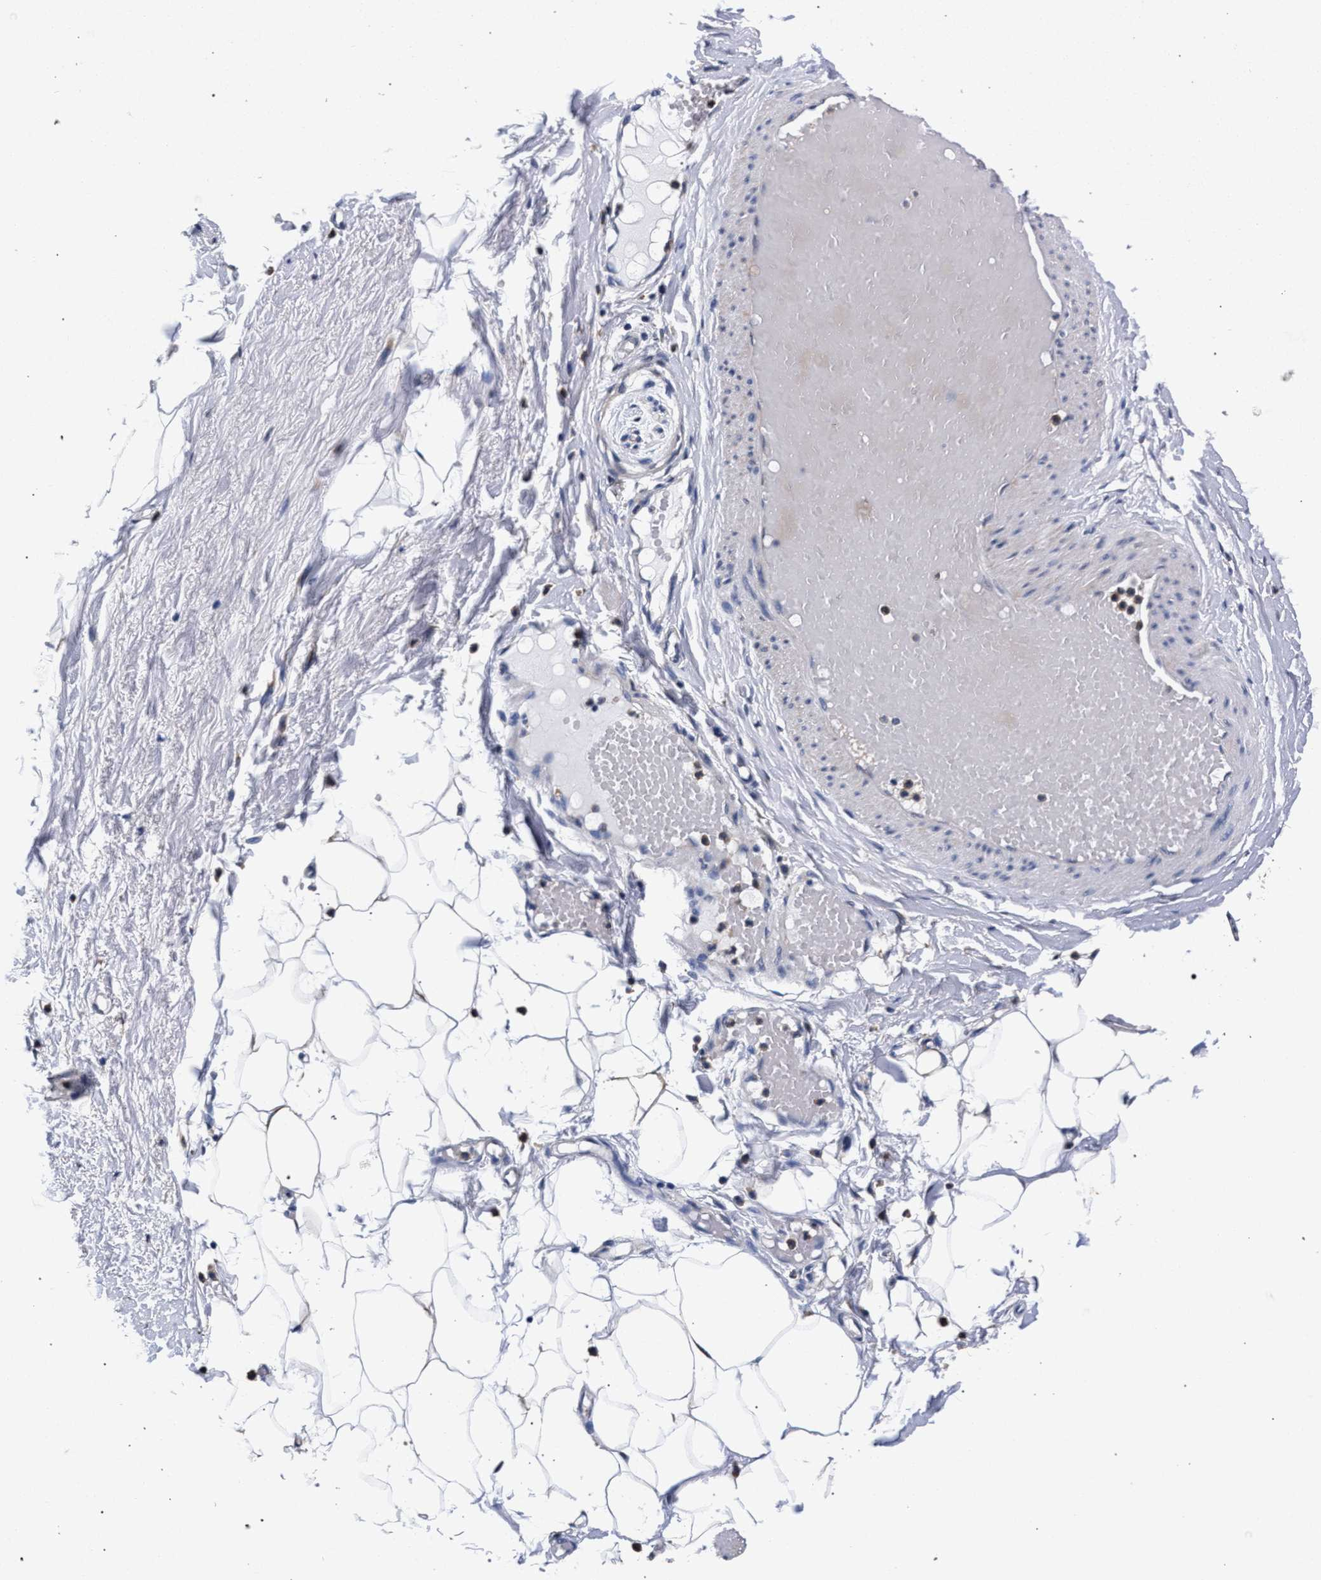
{"staining": {"intensity": "moderate", "quantity": "25%-75%", "location": "cytoplasmic/membranous"}, "tissue": "adipose tissue", "cell_type": "Adipocytes", "image_type": "normal", "snomed": [{"axis": "morphology", "description": "Normal tissue, NOS"}, {"axis": "topography", "description": "Soft tissue"}], "caption": "Immunohistochemistry photomicrograph of unremarkable adipose tissue: adipose tissue stained using immunohistochemistry (IHC) displays medium levels of moderate protein expression localized specifically in the cytoplasmic/membranous of adipocytes, appearing as a cytoplasmic/membranous brown color.", "gene": "ZNF462", "patient": {"sex": "male", "age": 72}}